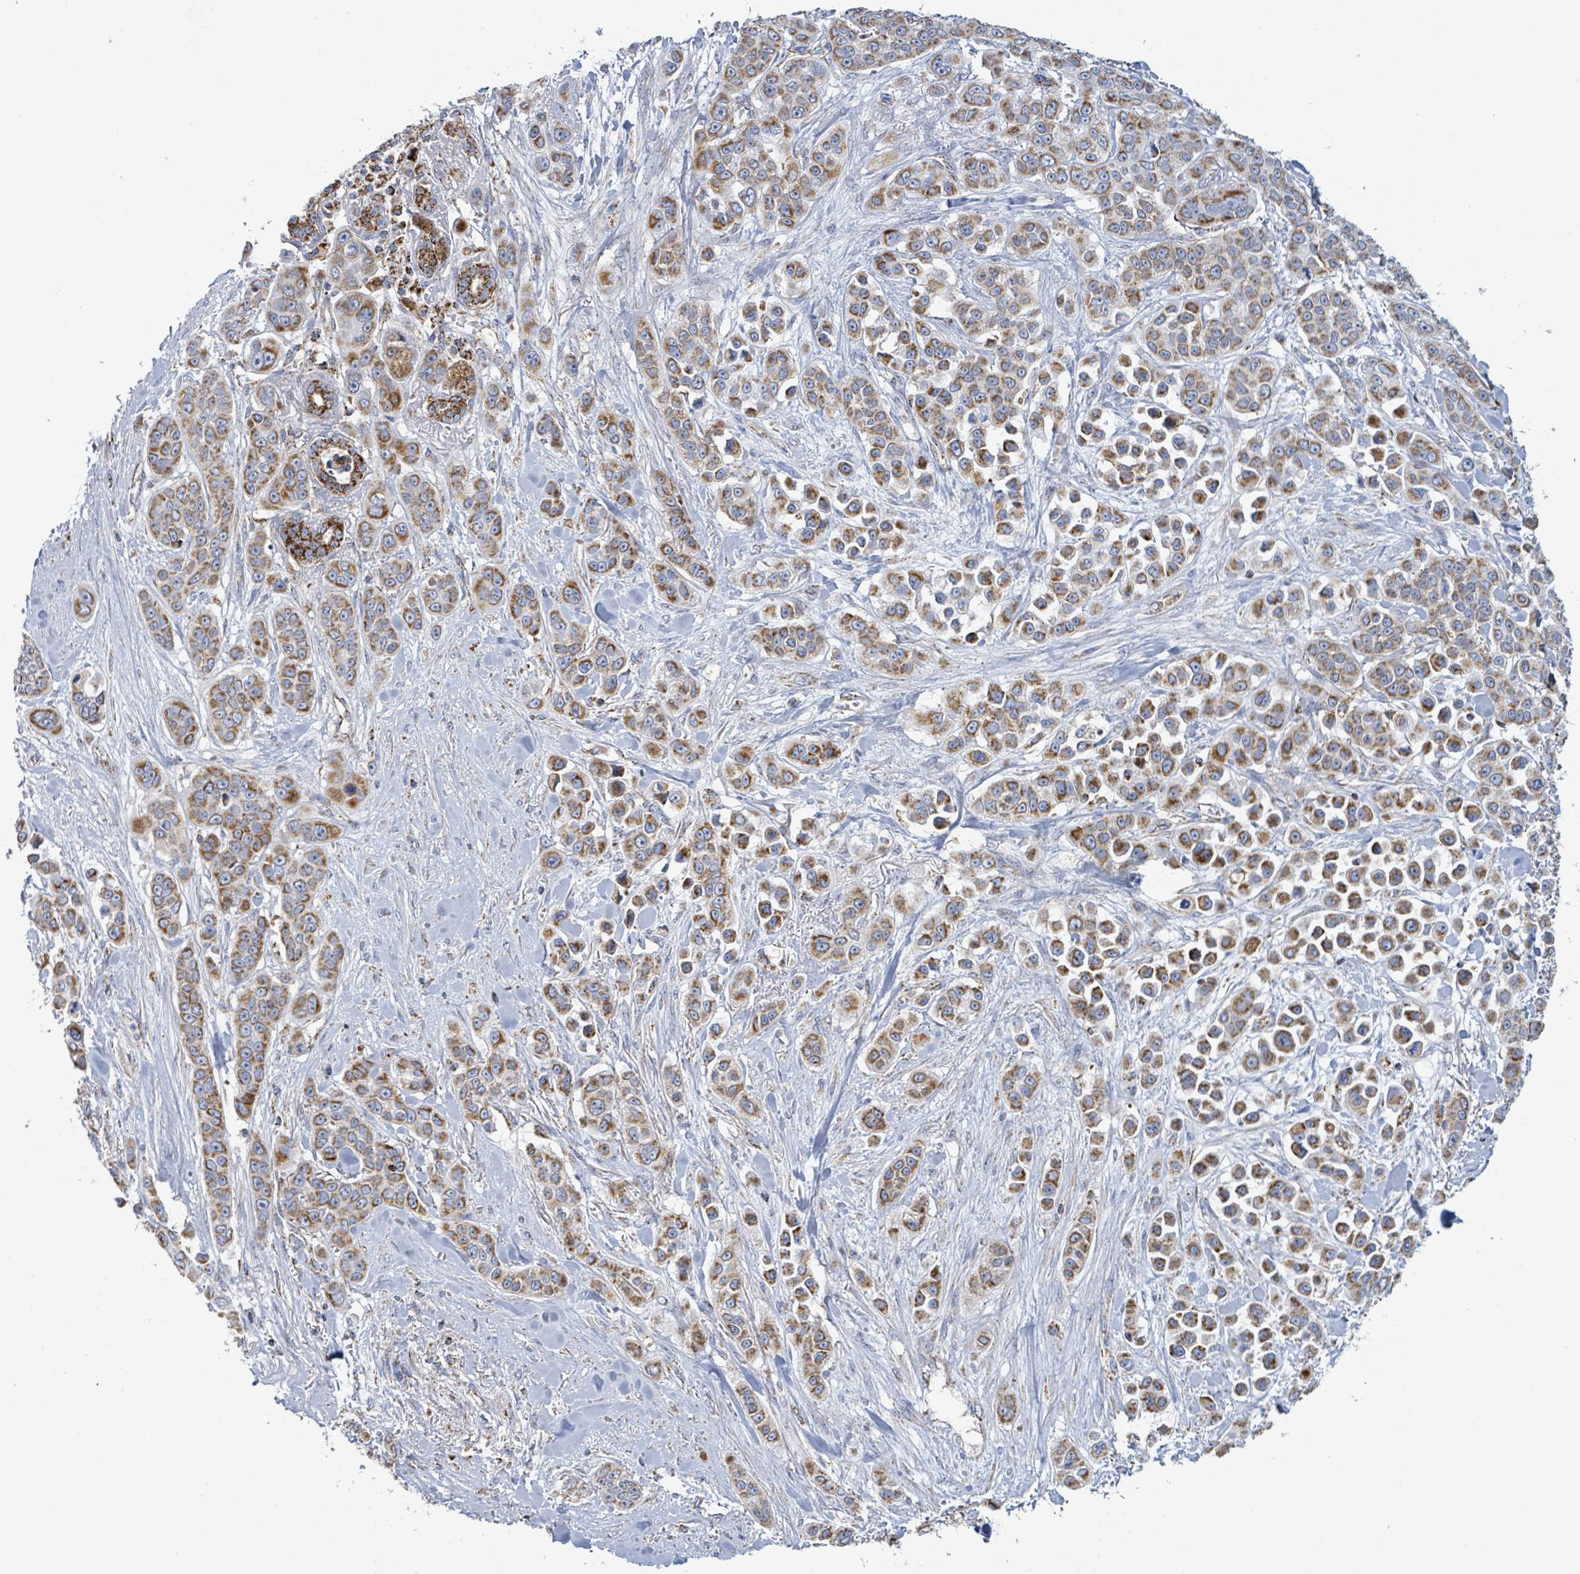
{"staining": {"intensity": "strong", "quantity": ">75%", "location": "cytoplasmic/membranous"}, "tissue": "skin cancer", "cell_type": "Tumor cells", "image_type": "cancer", "snomed": [{"axis": "morphology", "description": "Squamous cell carcinoma, NOS"}, {"axis": "topography", "description": "Skin"}], "caption": "A brown stain shows strong cytoplasmic/membranous positivity of a protein in human skin squamous cell carcinoma tumor cells.", "gene": "SUCLG2", "patient": {"sex": "male", "age": 67}}